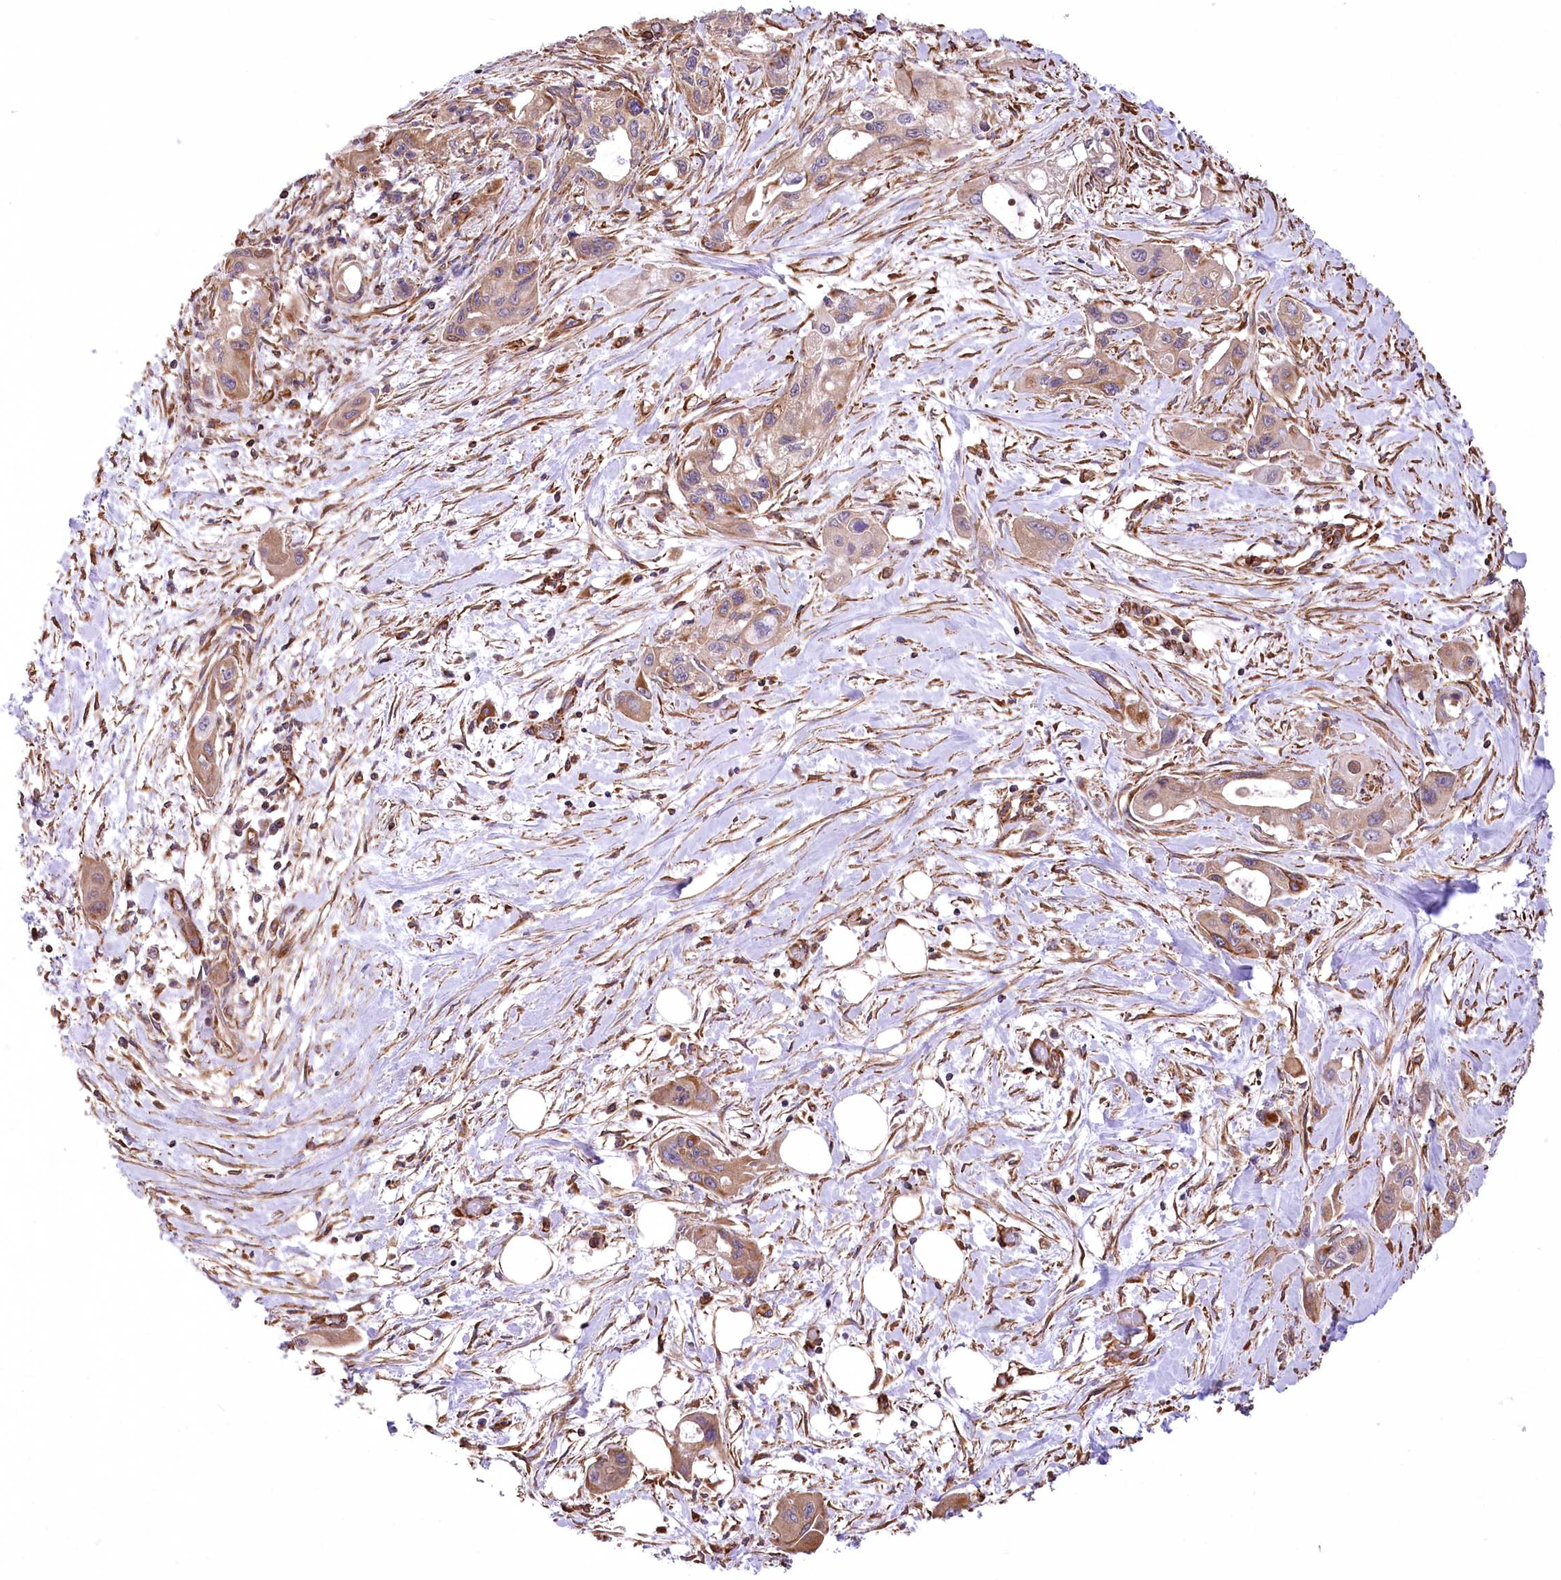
{"staining": {"intensity": "weak", "quantity": ">75%", "location": "cytoplasmic/membranous"}, "tissue": "pancreatic cancer", "cell_type": "Tumor cells", "image_type": "cancer", "snomed": [{"axis": "morphology", "description": "Adenocarcinoma, NOS"}, {"axis": "topography", "description": "Pancreas"}], "caption": "High-power microscopy captured an IHC micrograph of pancreatic adenocarcinoma, revealing weak cytoplasmic/membranous staining in about >75% of tumor cells.", "gene": "TTC1", "patient": {"sex": "male", "age": 75}}